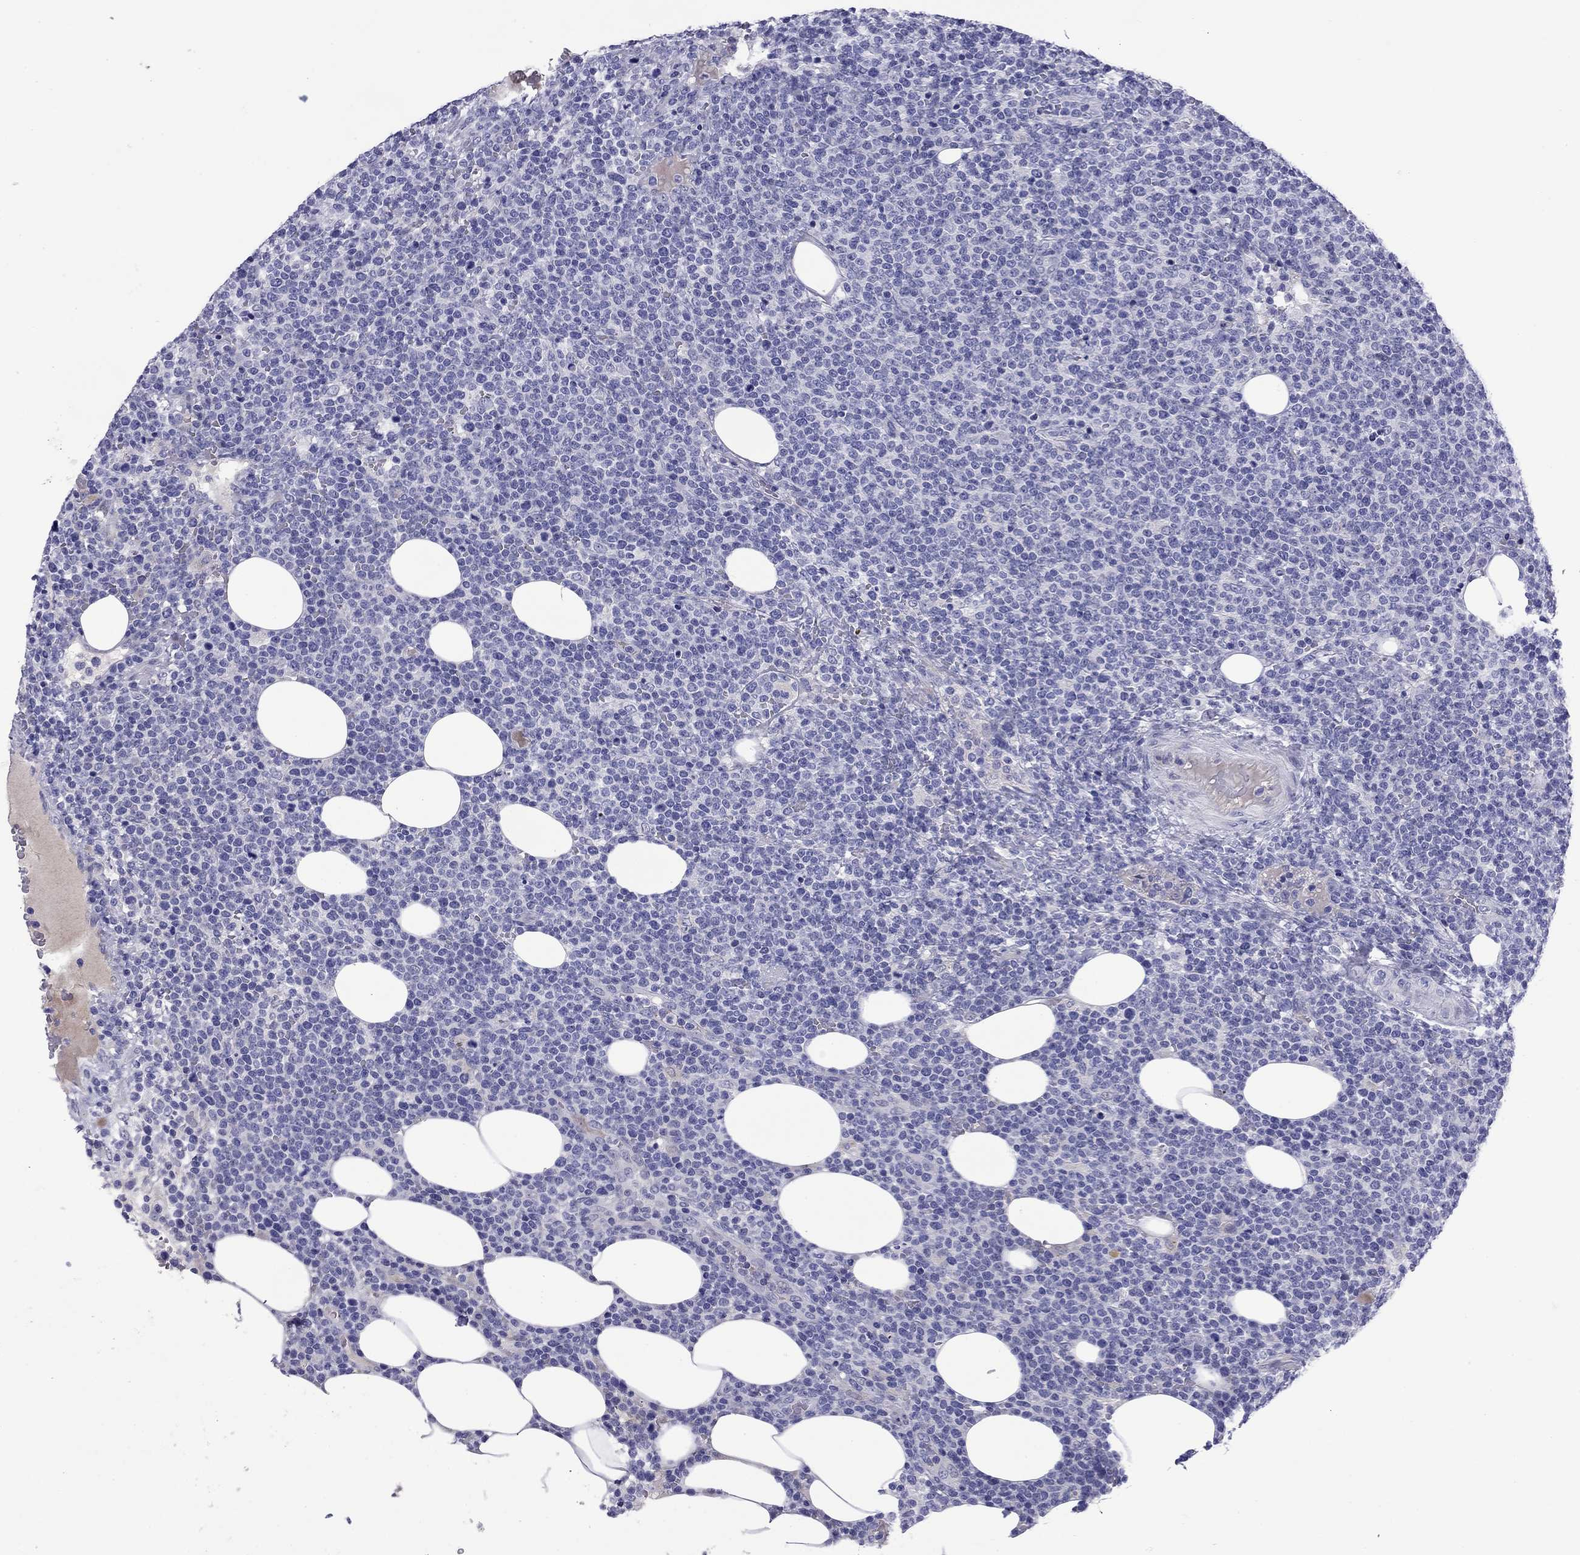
{"staining": {"intensity": "negative", "quantity": "none", "location": "none"}, "tissue": "lymphoma", "cell_type": "Tumor cells", "image_type": "cancer", "snomed": [{"axis": "morphology", "description": "Malignant lymphoma, non-Hodgkin's type, High grade"}, {"axis": "topography", "description": "Lymph node"}], "caption": "A high-resolution image shows IHC staining of lymphoma, which shows no significant expression in tumor cells.", "gene": "CMYA5", "patient": {"sex": "male", "age": 61}}